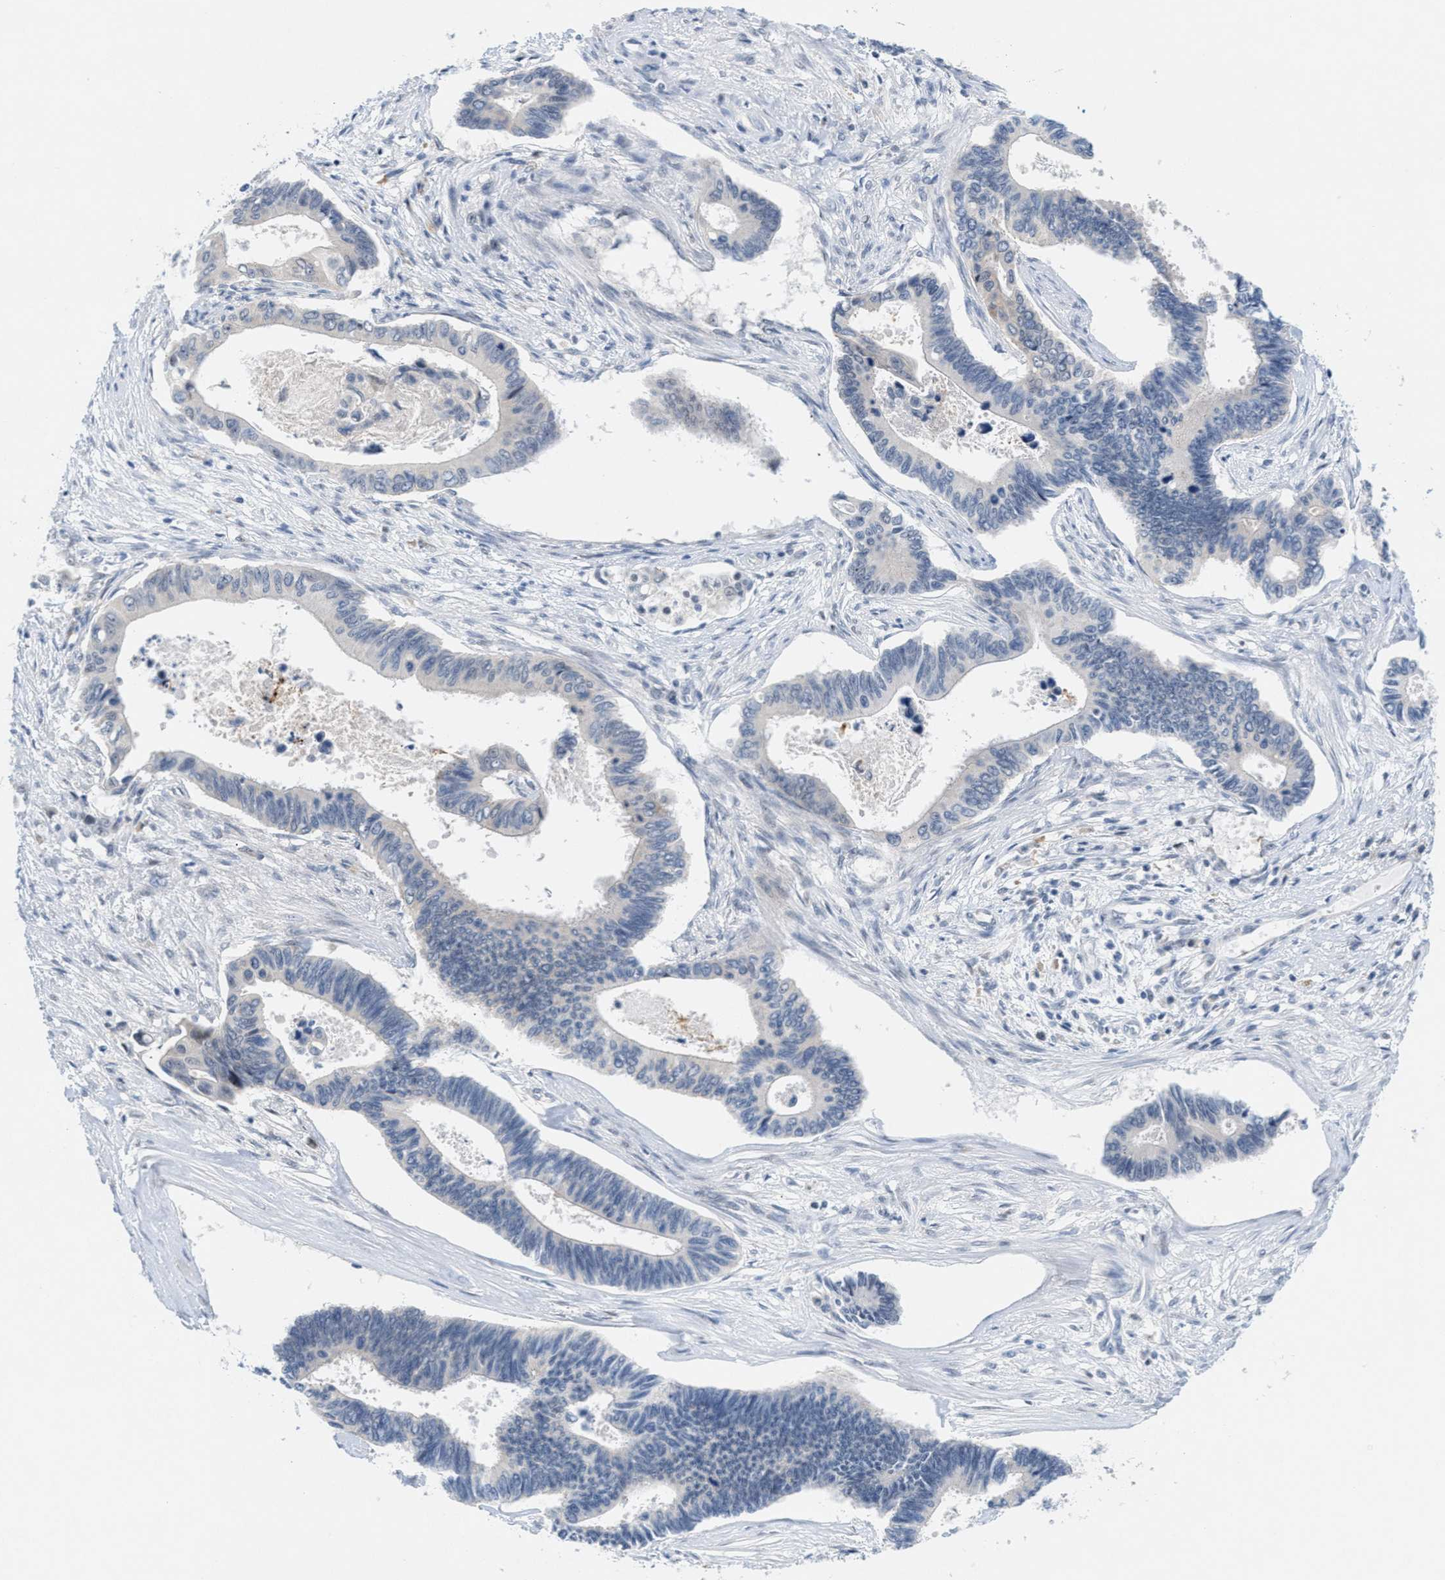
{"staining": {"intensity": "negative", "quantity": "none", "location": "none"}, "tissue": "pancreatic cancer", "cell_type": "Tumor cells", "image_type": "cancer", "snomed": [{"axis": "morphology", "description": "Adenocarcinoma, NOS"}, {"axis": "topography", "description": "Pancreas"}], "caption": "Tumor cells show no significant protein expression in pancreatic adenocarcinoma.", "gene": "WIPI2", "patient": {"sex": "female", "age": 70}}